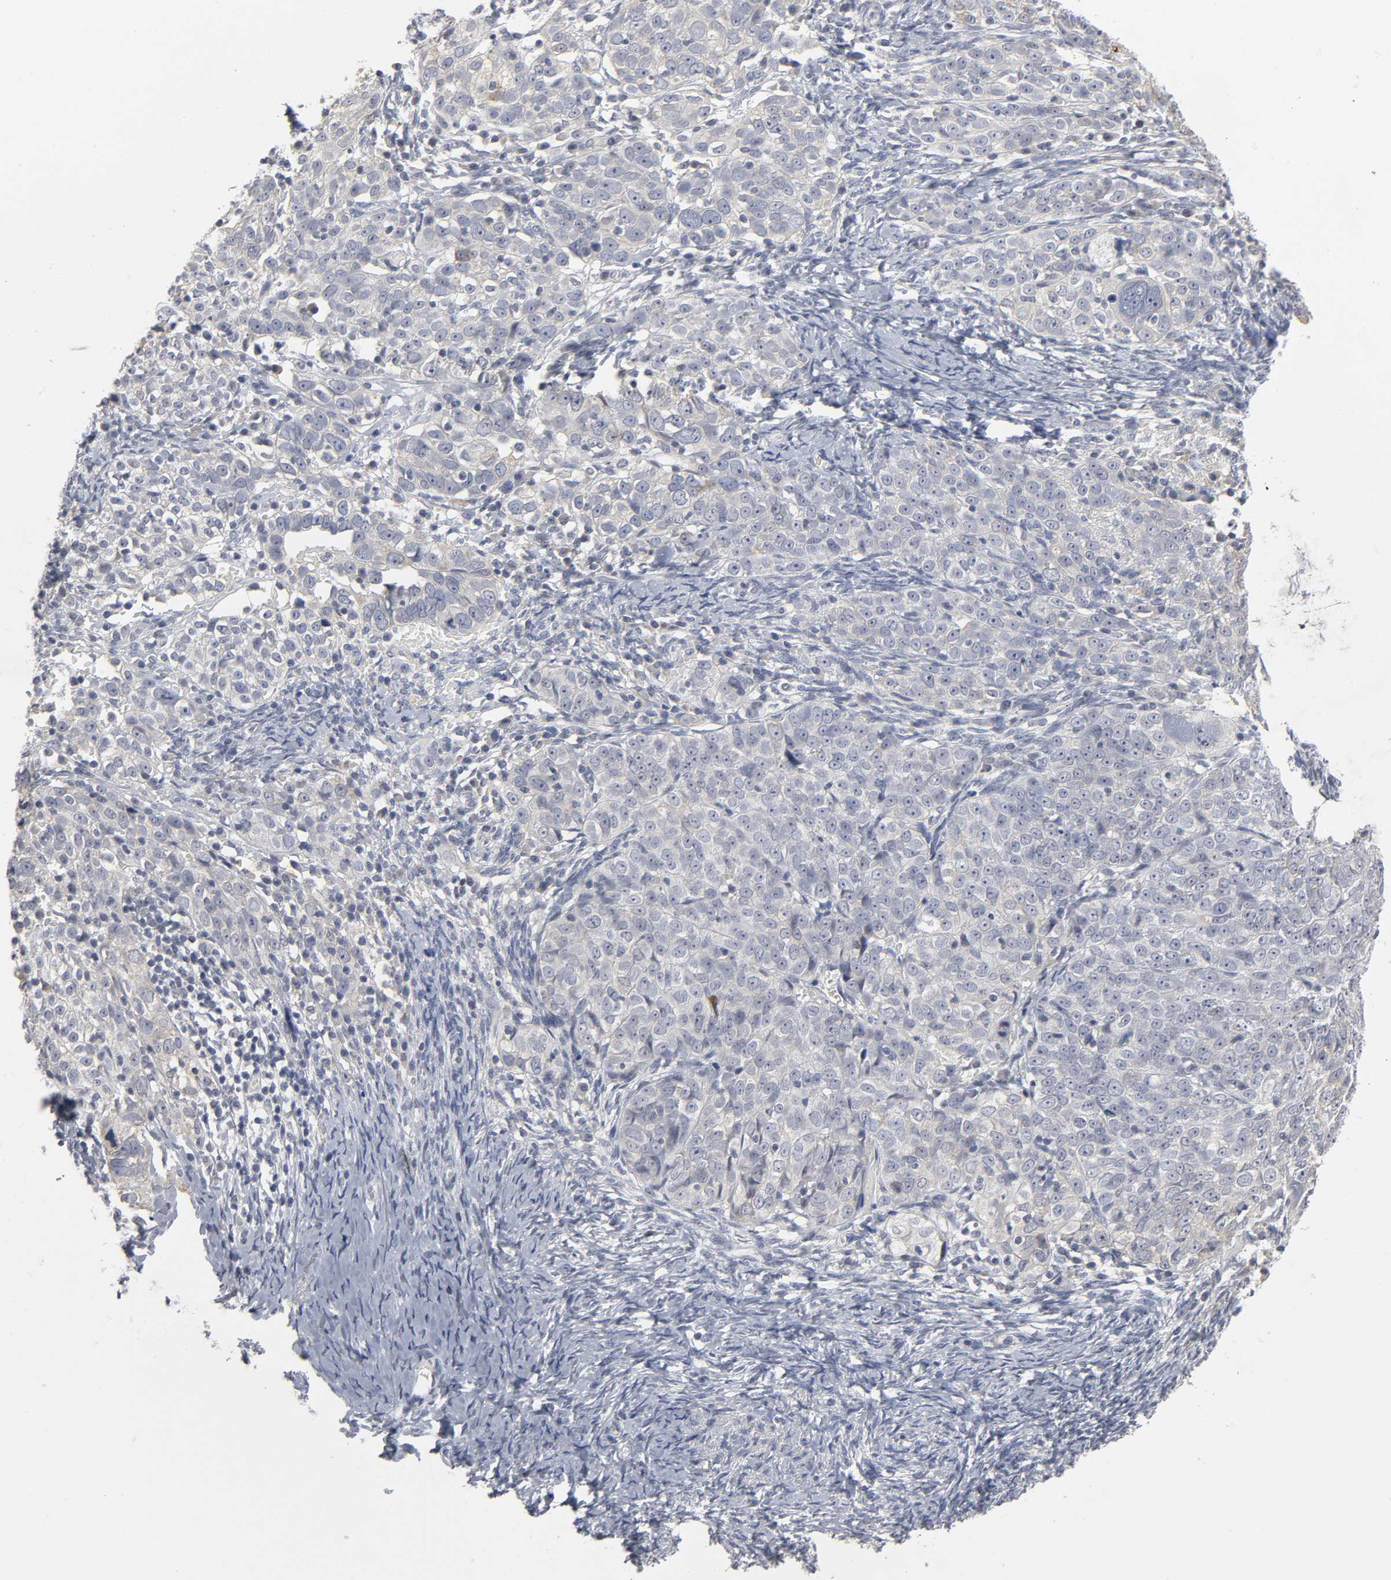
{"staining": {"intensity": "negative", "quantity": "none", "location": "none"}, "tissue": "ovarian cancer", "cell_type": "Tumor cells", "image_type": "cancer", "snomed": [{"axis": "morphology", "description": "Normal tissue, NOS"}, {"axis": "morphology", "description": "Cystadenocarcinoma, serous, NOS"}, {"axis": "topography", "description": "Ovary"}], "caption": "Immunohistochemical staining of human ovarian cancer reveals no significant staining in tumor cells.", "gene": "TCAP", "patient": {"sex": "female", "age": 62}}